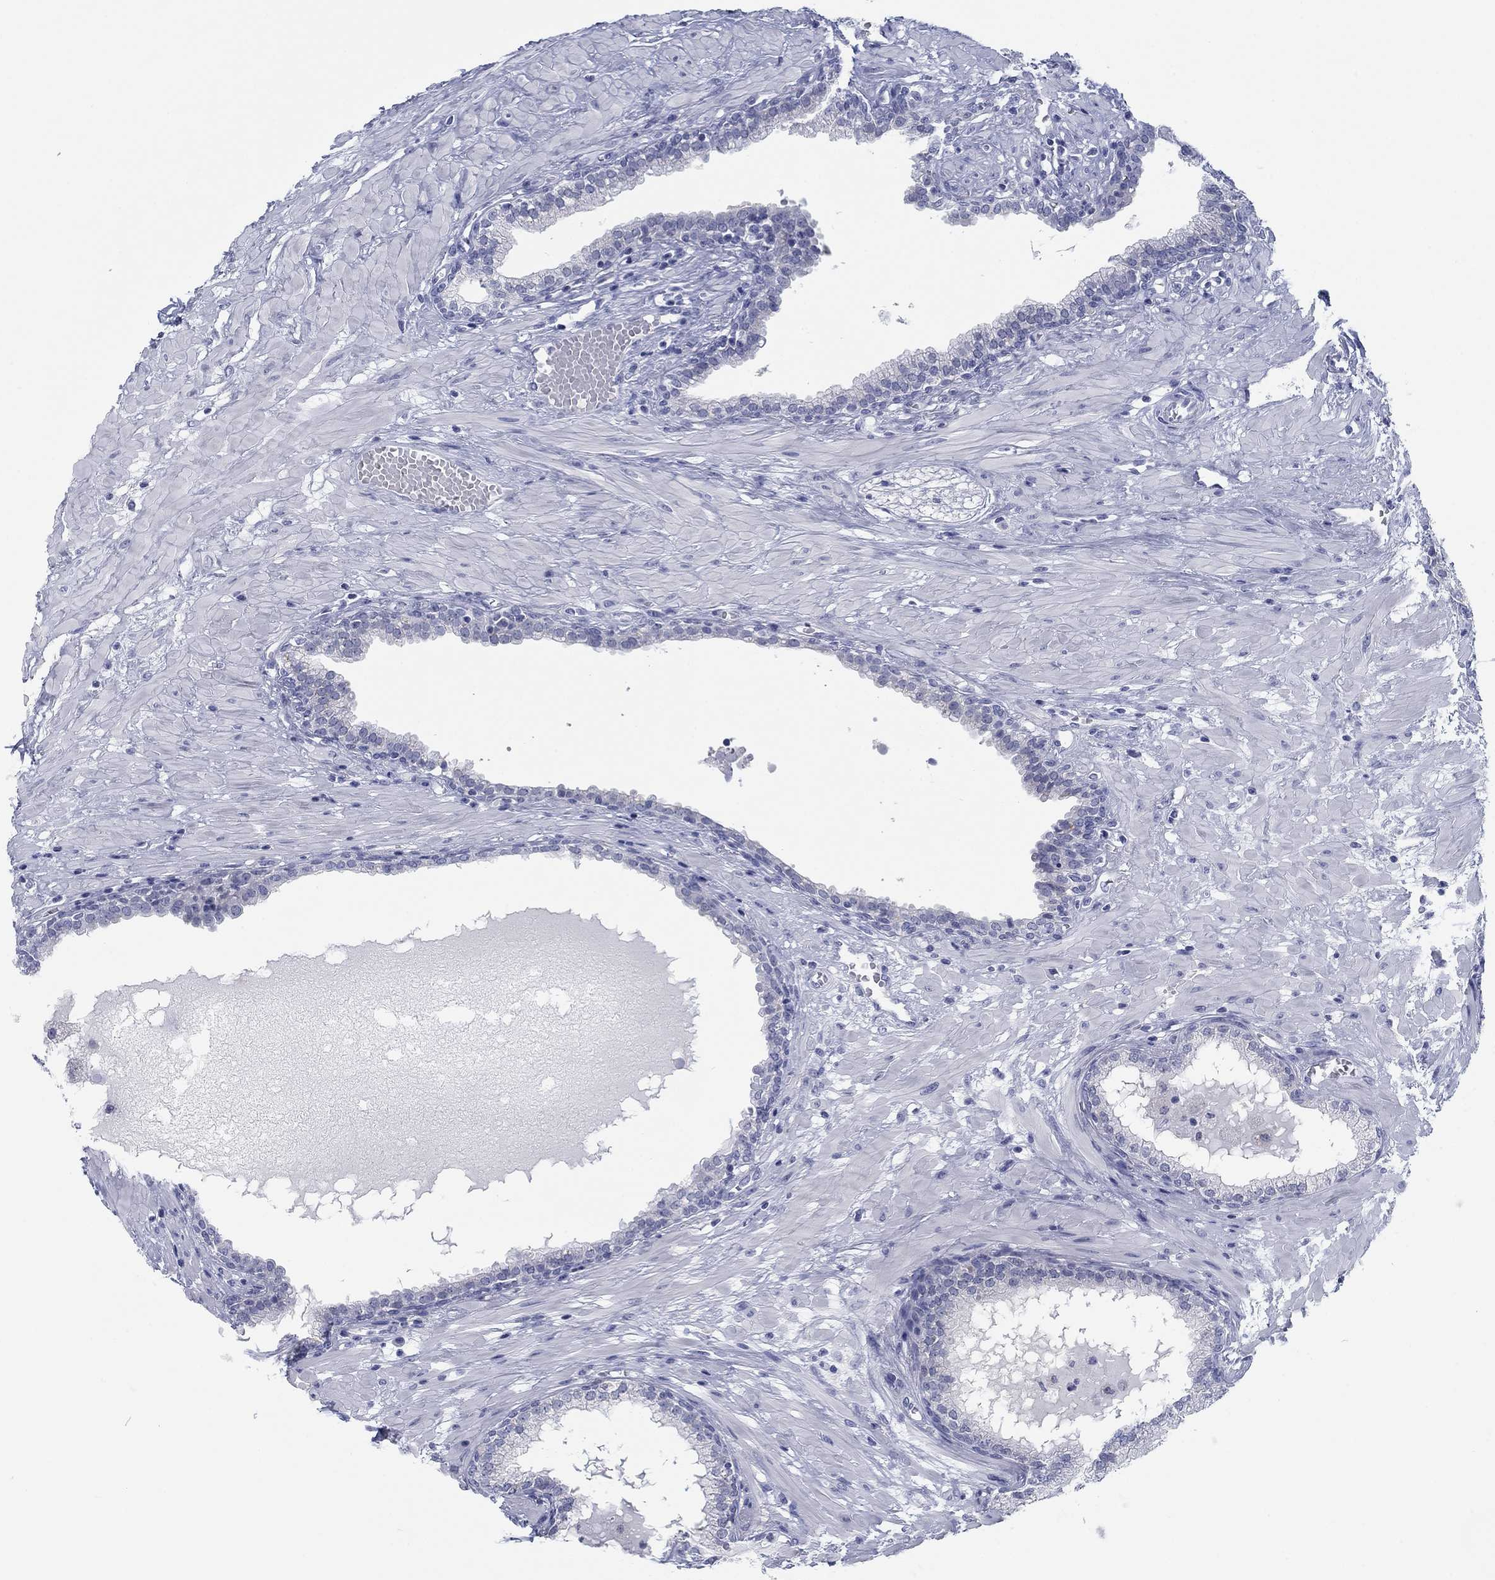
{"staining": {"intensity": "negative", "quantity": "none", "location": "none"}, "tissue": "prostate", "cell_type": "Glandular cells", "image_type": "normal", "snomed": [{"axis": "morphology", "description": "Normal tissue, NOS"}, {"axis": "topography", "description": "Prostate"}], "caption": "Glandular cells are negative for protein expression in unremarkable human prostate. (DAB immunohistochemistry with hematoxylin counter stain).", "gene": "DNAL1", "patient": {"sex": "male", "age": 64}}